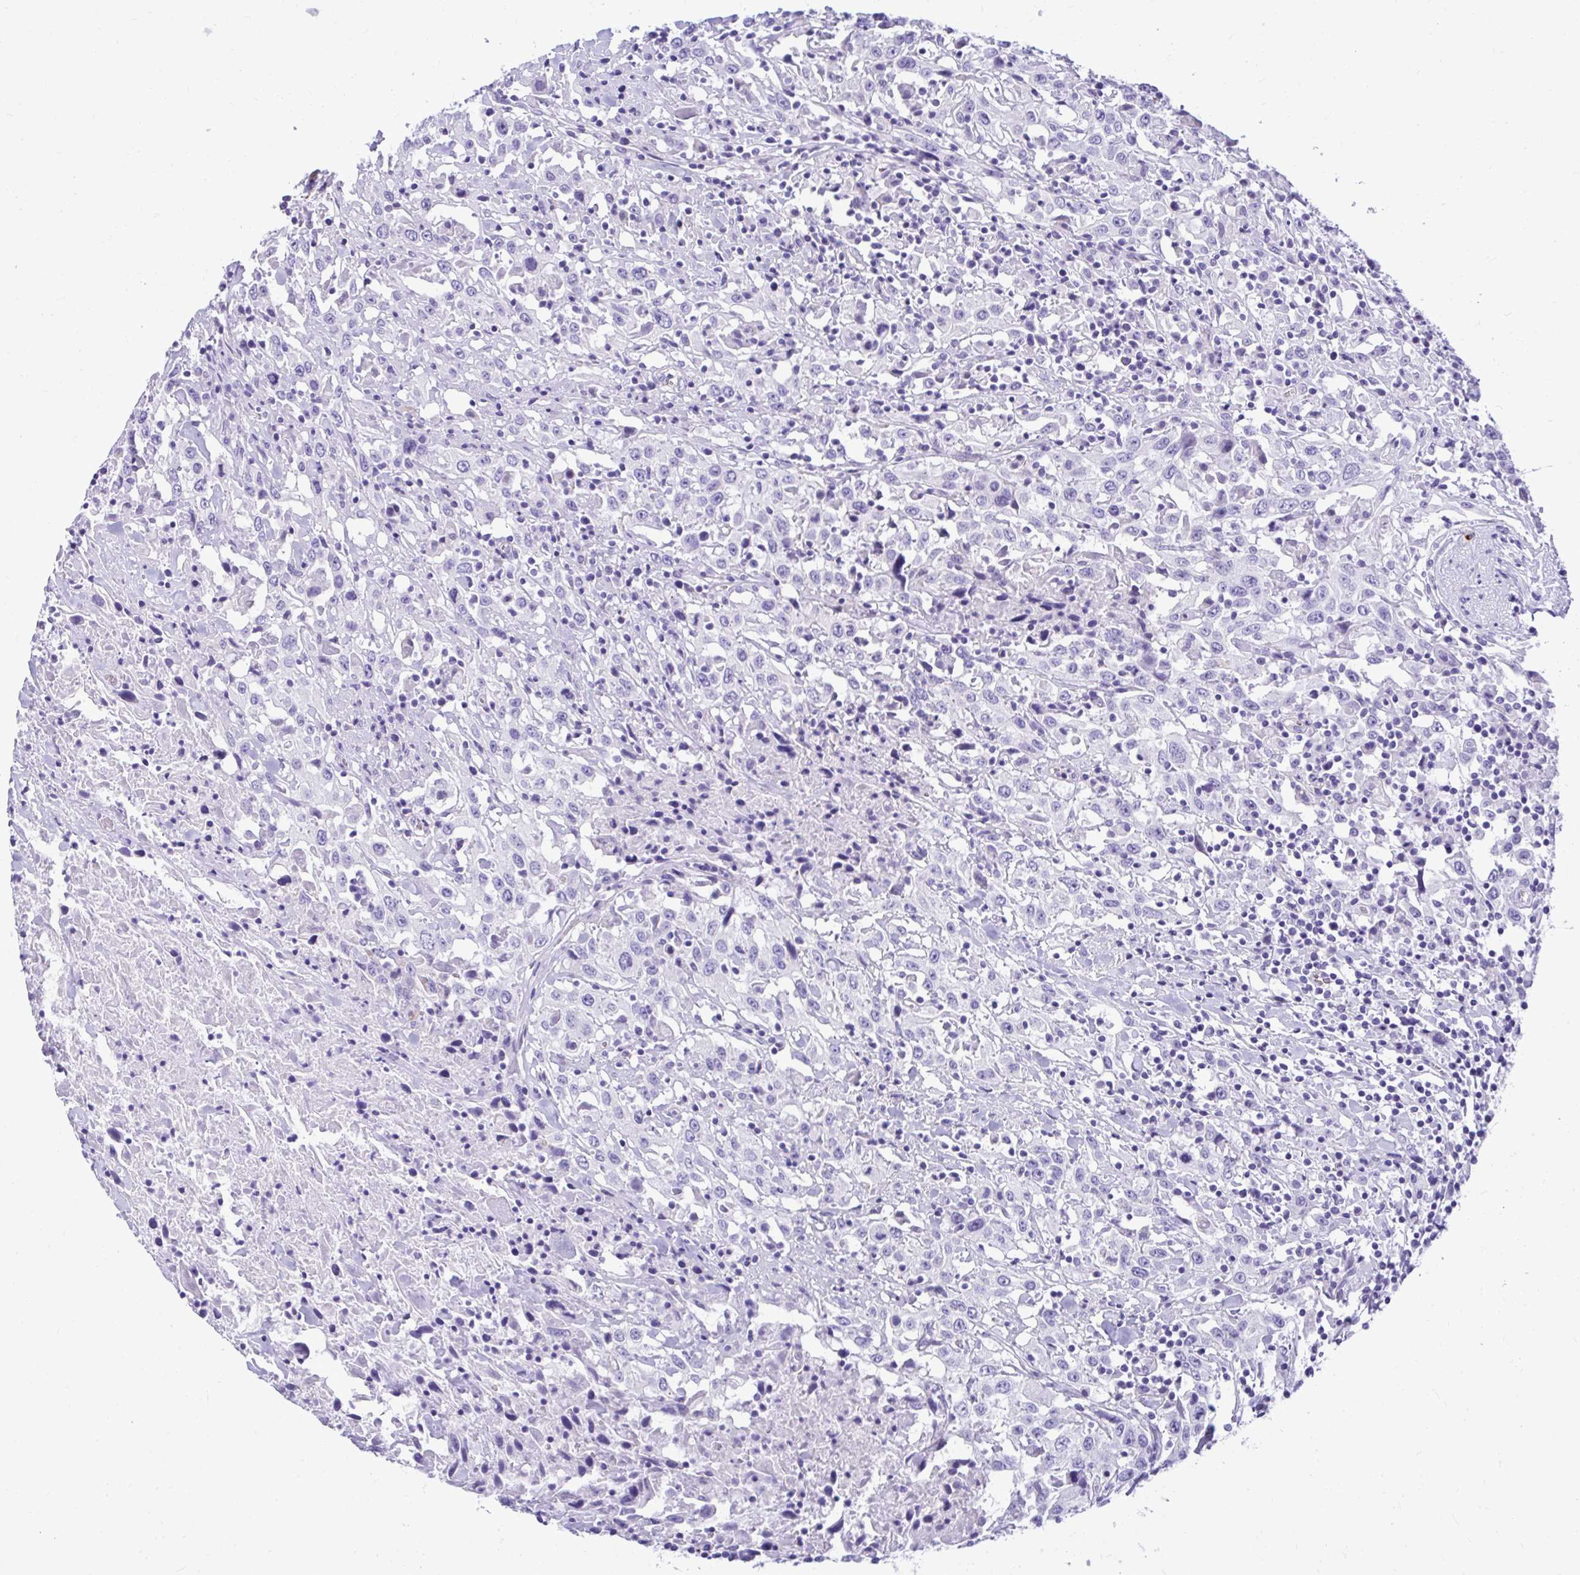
{"staining": {"intensity": "negative", "quantity": "none", "location": "none"}, "tissue": "urothelial cancer", "cell_type": "Tumor cells", "image_type": "cancer", "snomed": [{"axis": "morphology", "description": "Urothelial carcinoma, High grade"}, {"axis": "topography", "description": "Urinary bladder"}], "caption": "Photomicrograph shows no significant protein positivity in tumor cells of urothelial cancer. (Stains: DAB immunohistochemistry with hematoxylin counter stain, Microscopy: brightfield microscopy at high magnification).", "gene": "ABCG2", "patient": {"sex": "male", "age": 61}}